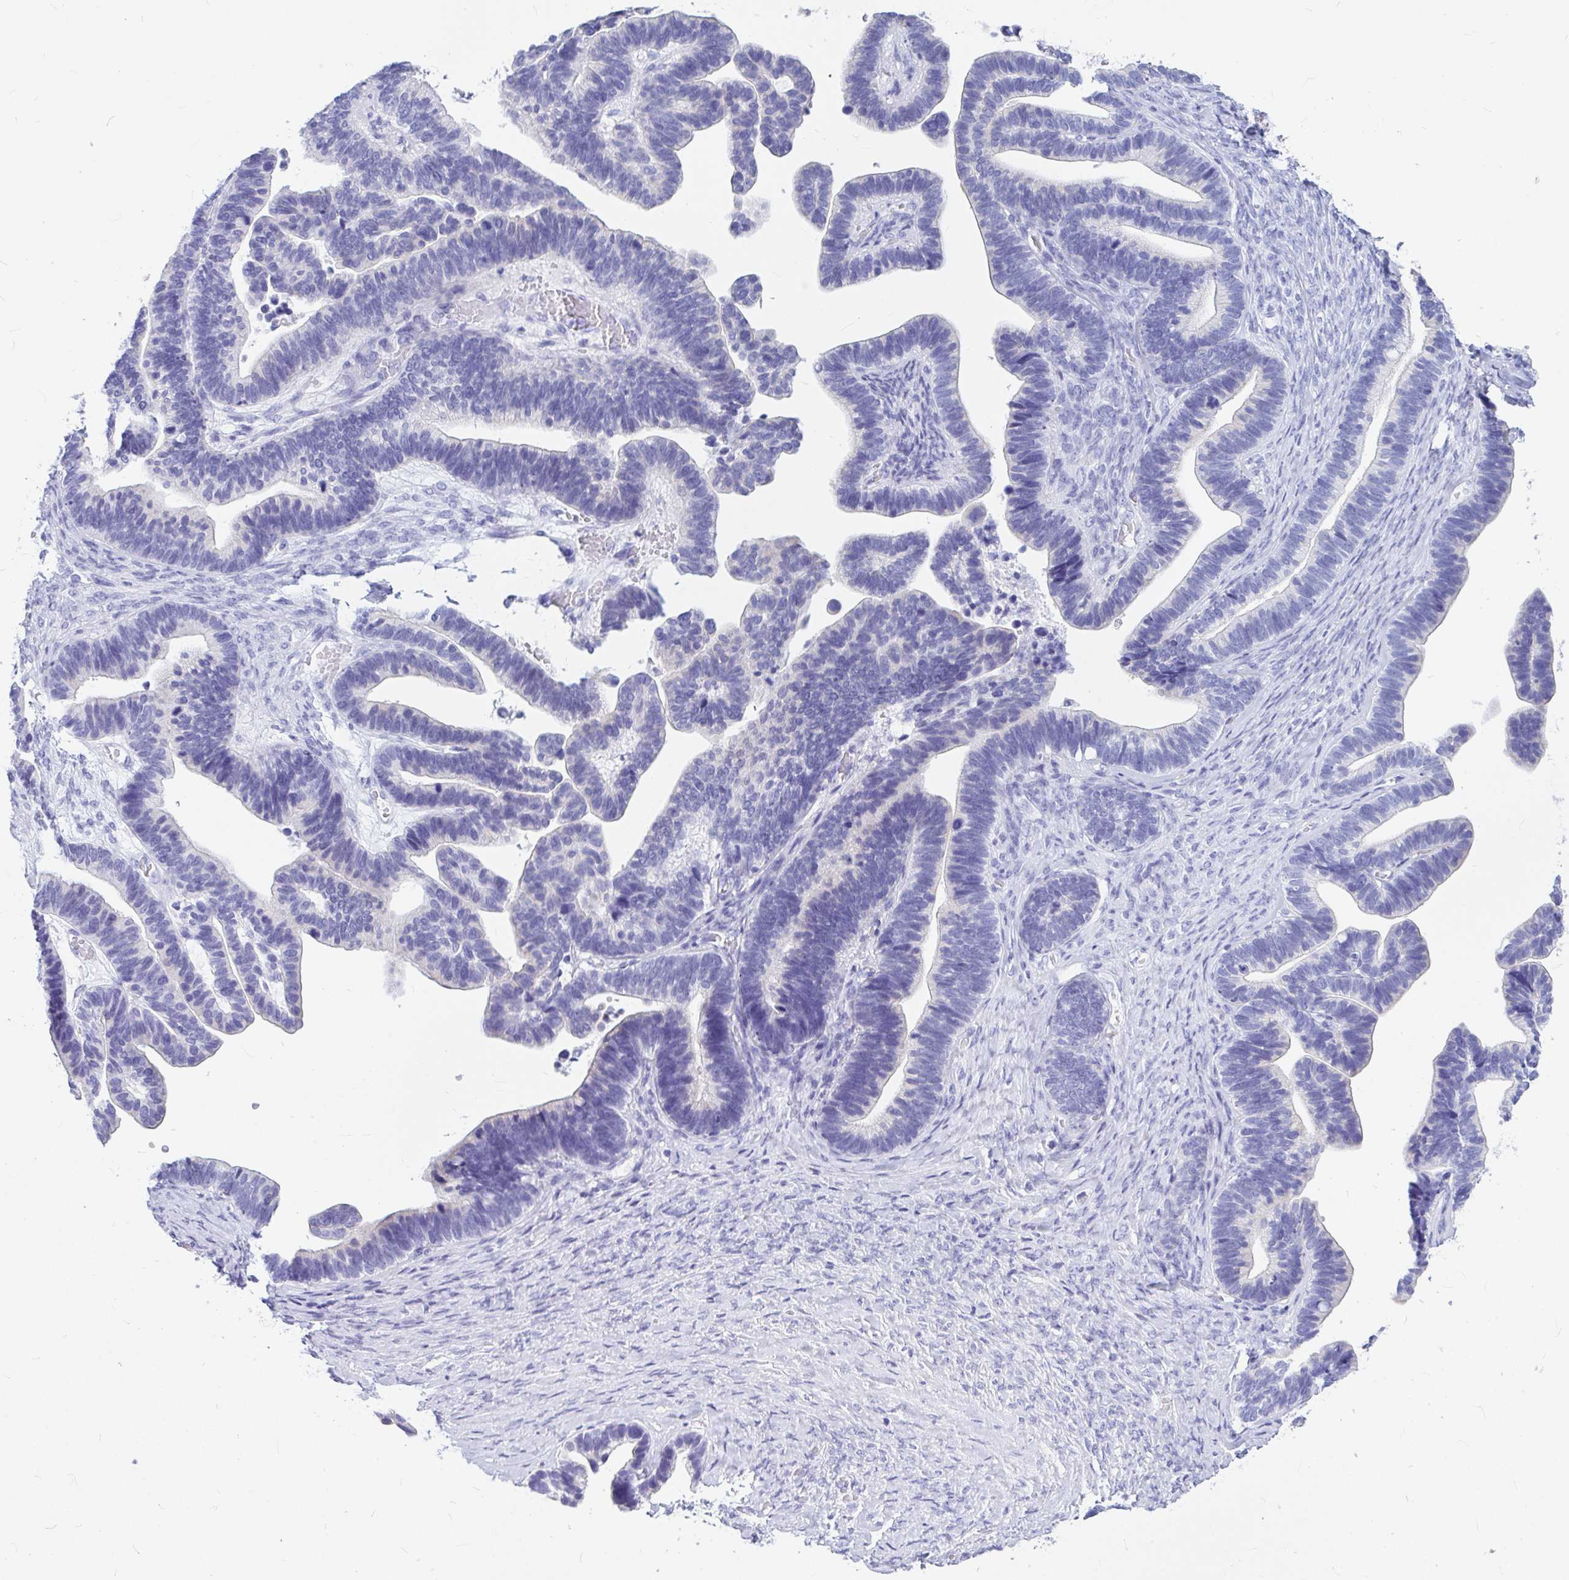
{"staining": {"intensity": "negative", "quantity": "none", "location": "none"}, "tissue": "ovarian cancer", "cell_type": "Tumor cells", "image_type": "cancer", "snomed": [{"axis": "morphology", "description": "Cystadenocarcinoma, serous, NOS"}, {"axis": "topography", "description": "Ovary"}], "caption": "Protein analysis of ovarian cancer exhibits no significant expression in tumor cells. (DAB IHC, high magnification).", "gene": "OR5J2", "patient": {"sex": "female", "age": 56}}